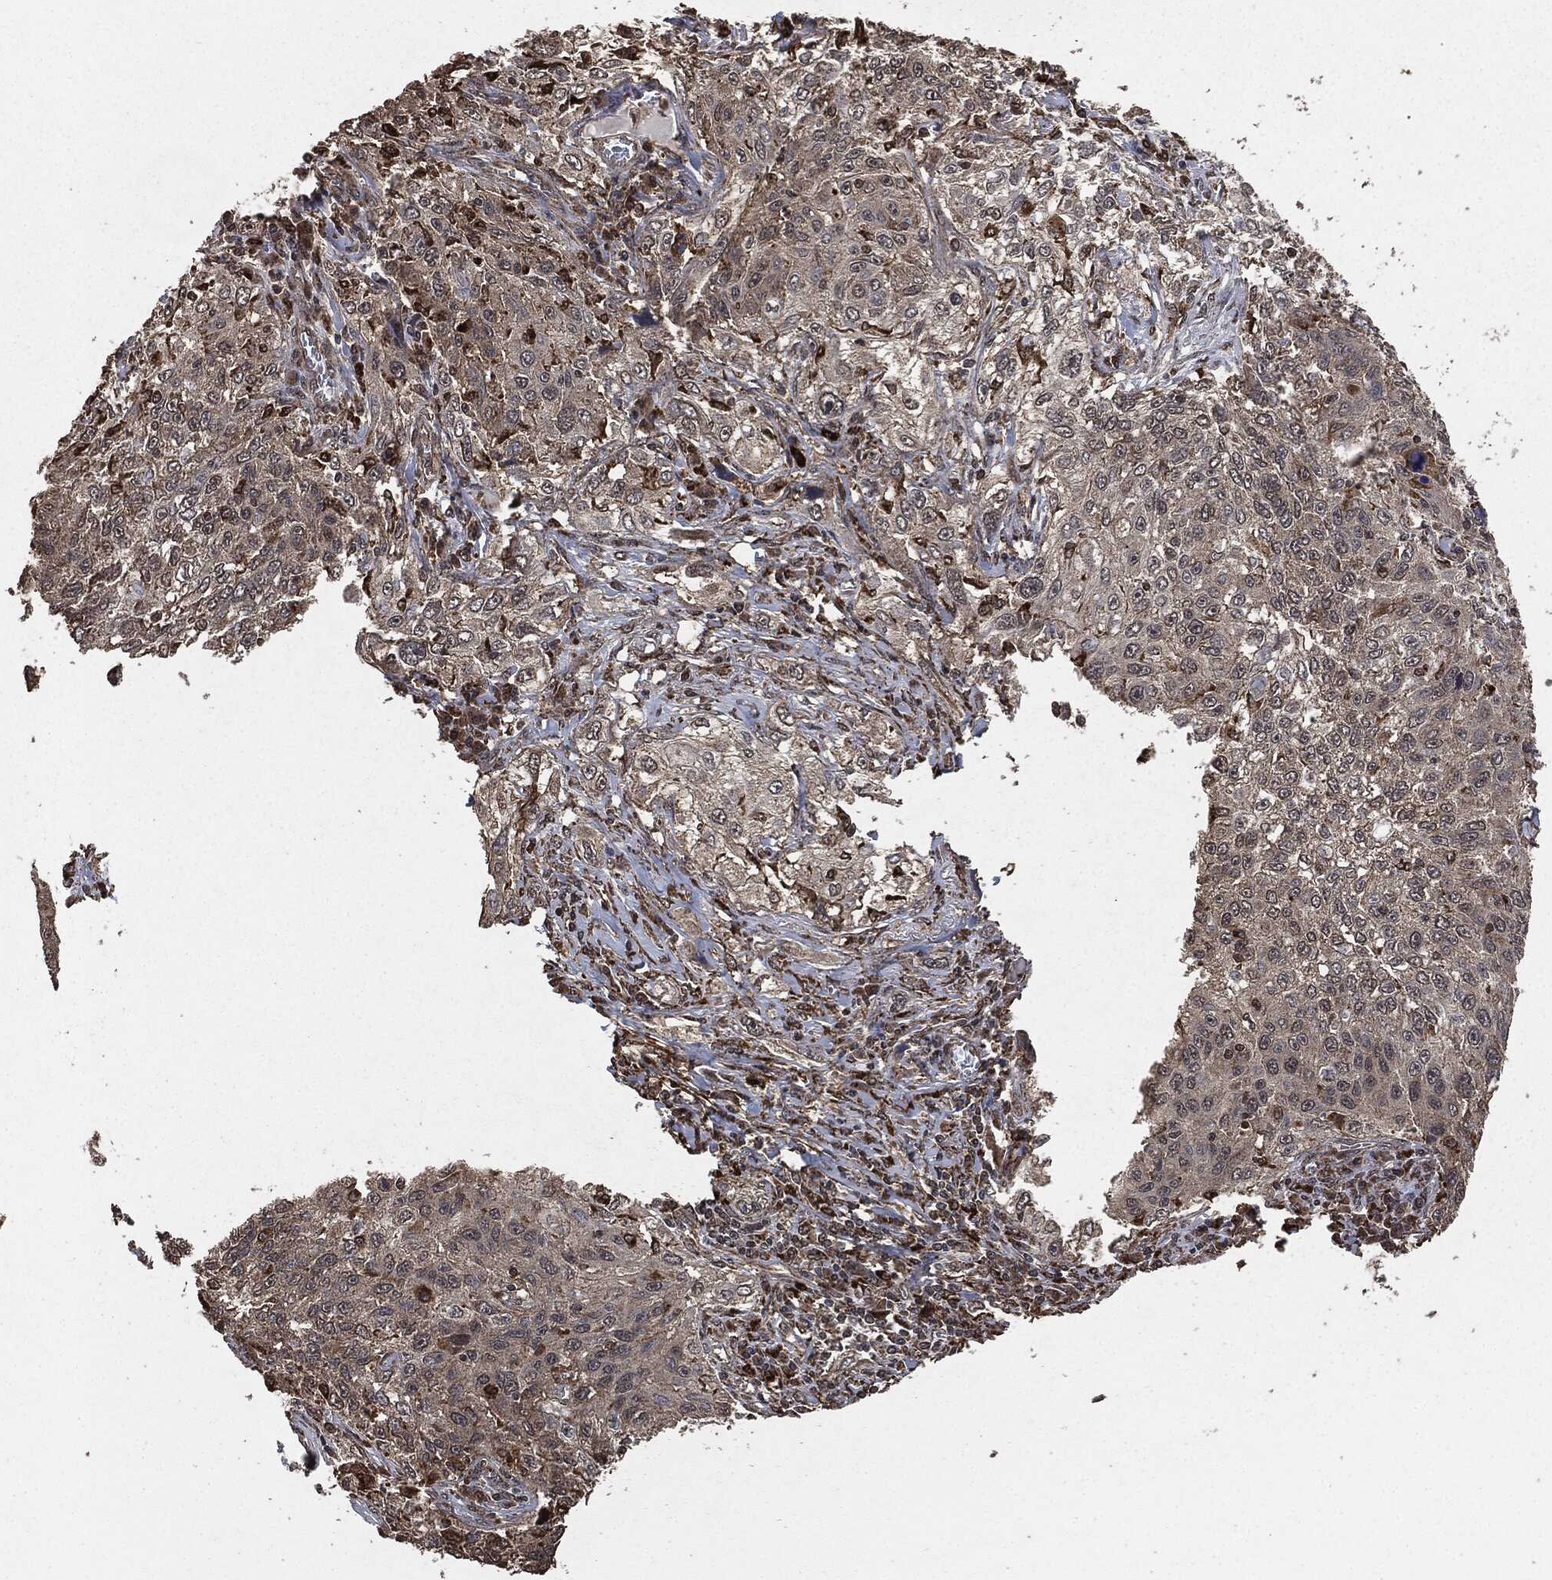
{"staining": {"intensity": "weak", "quantity": "<25%", "location": "cytoplasmic/membranous"}, "tissue": "lung cancer", "cell_type": "Tumor cells", "image_type": "cancer", "snomed": [{"axis": "morphology", "description": "Squamous cell carcinoma, NOS"}, {"axis": "topography", "description": "Lung"}], "caption": "Tumor cells show no significant staining in lung cancer.", "gene": "EGFR", "patient": {"sex": "female", "age": 69}}